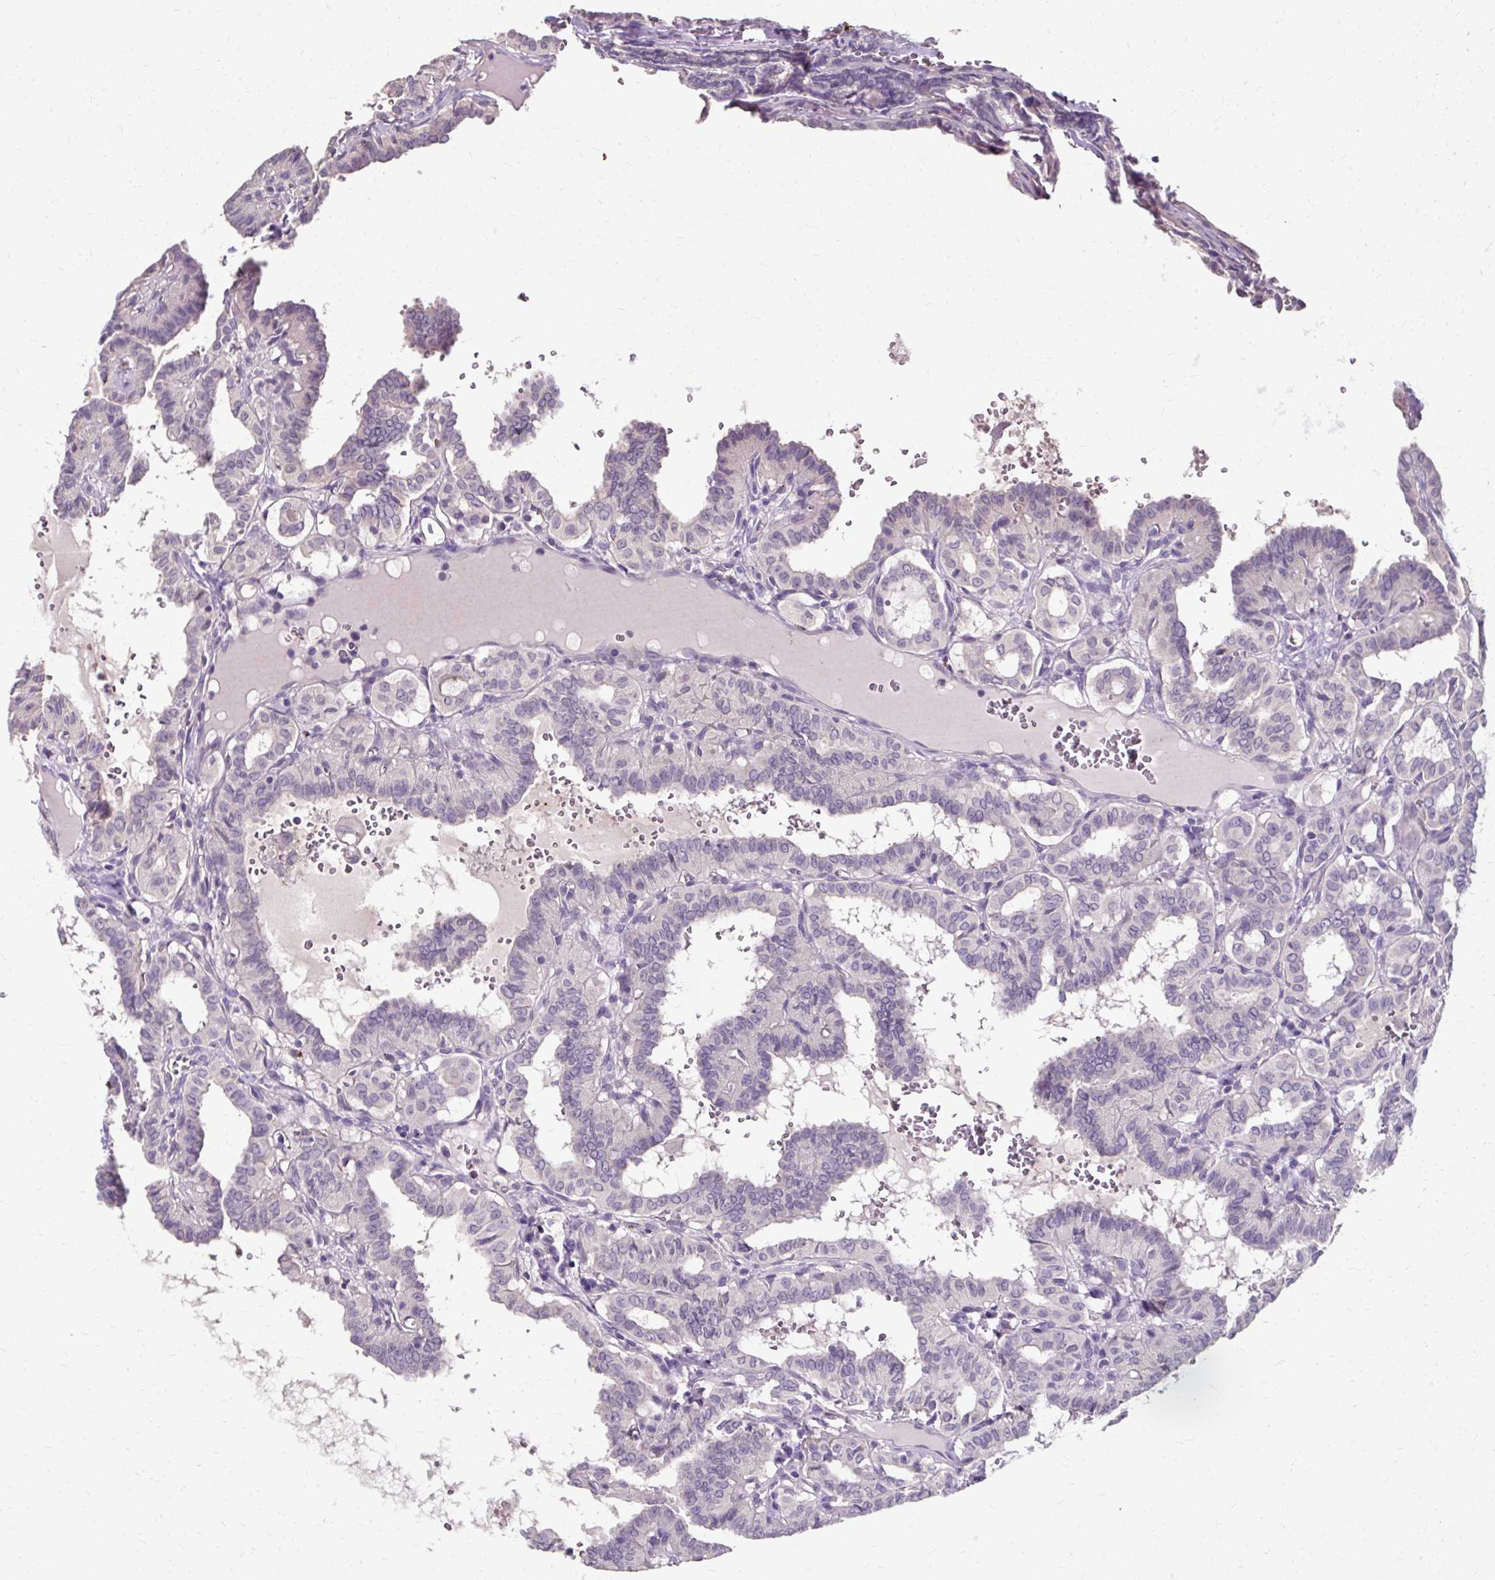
{"staining": {"intensity": "negative", "quantity": "none", "location": "none"}, "tissue": "thyroid cancer", "cell_type": "Tumor cells", "image_type": "cancer", "snomed": [{"axis": "morphology", "description": "Papillary adenocarcinoma, NOS"}, {"axis": "topography", "description": "Thyroid gland"}], "caption": "Tumor cells show no significant expression in thyroid papillary adenocarcinoma.", "gene": "KLHL24", "patient": {"sex": "female", "age": 21}}